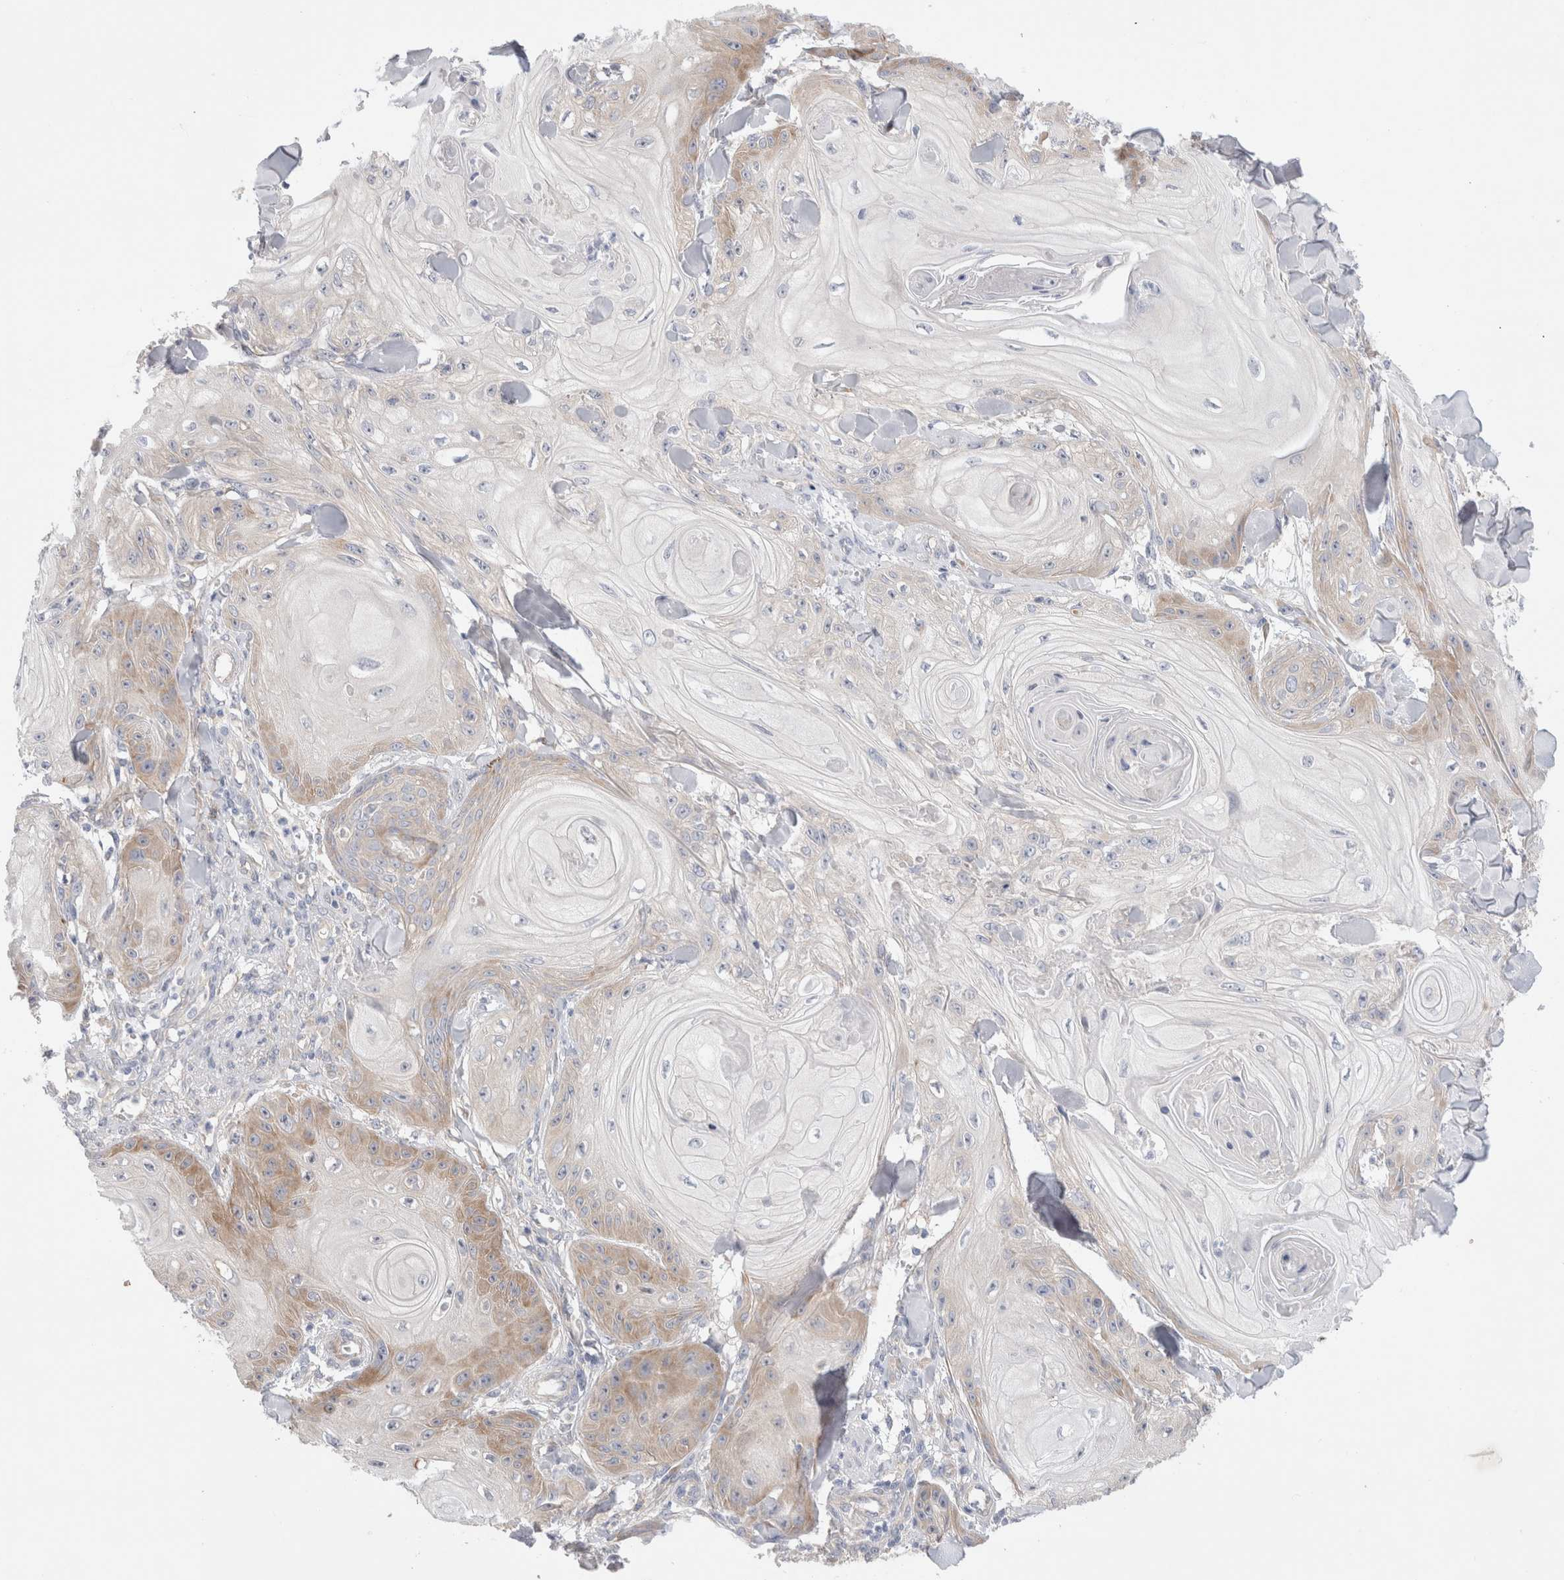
{"staining": {"intensity": "weak", "quantity": "<25%", "location": "cytoplasmic/membranous"}, "tissue": "skin cancer", "cell_type": "Tumor cells", "image_type": "cancer", "snomed": [{"axis": "morphology", "description": "Squamous cell carcinoma, NOS"}, {"axis": "topography", "description": "Skin"}], "caption": "The photomicrograph displays no significant expression in tumor cells of skin cancer (squamous cell carcinoma).", "gene": "RBM12B", "patient": {"sex": "male", "age": 74}}